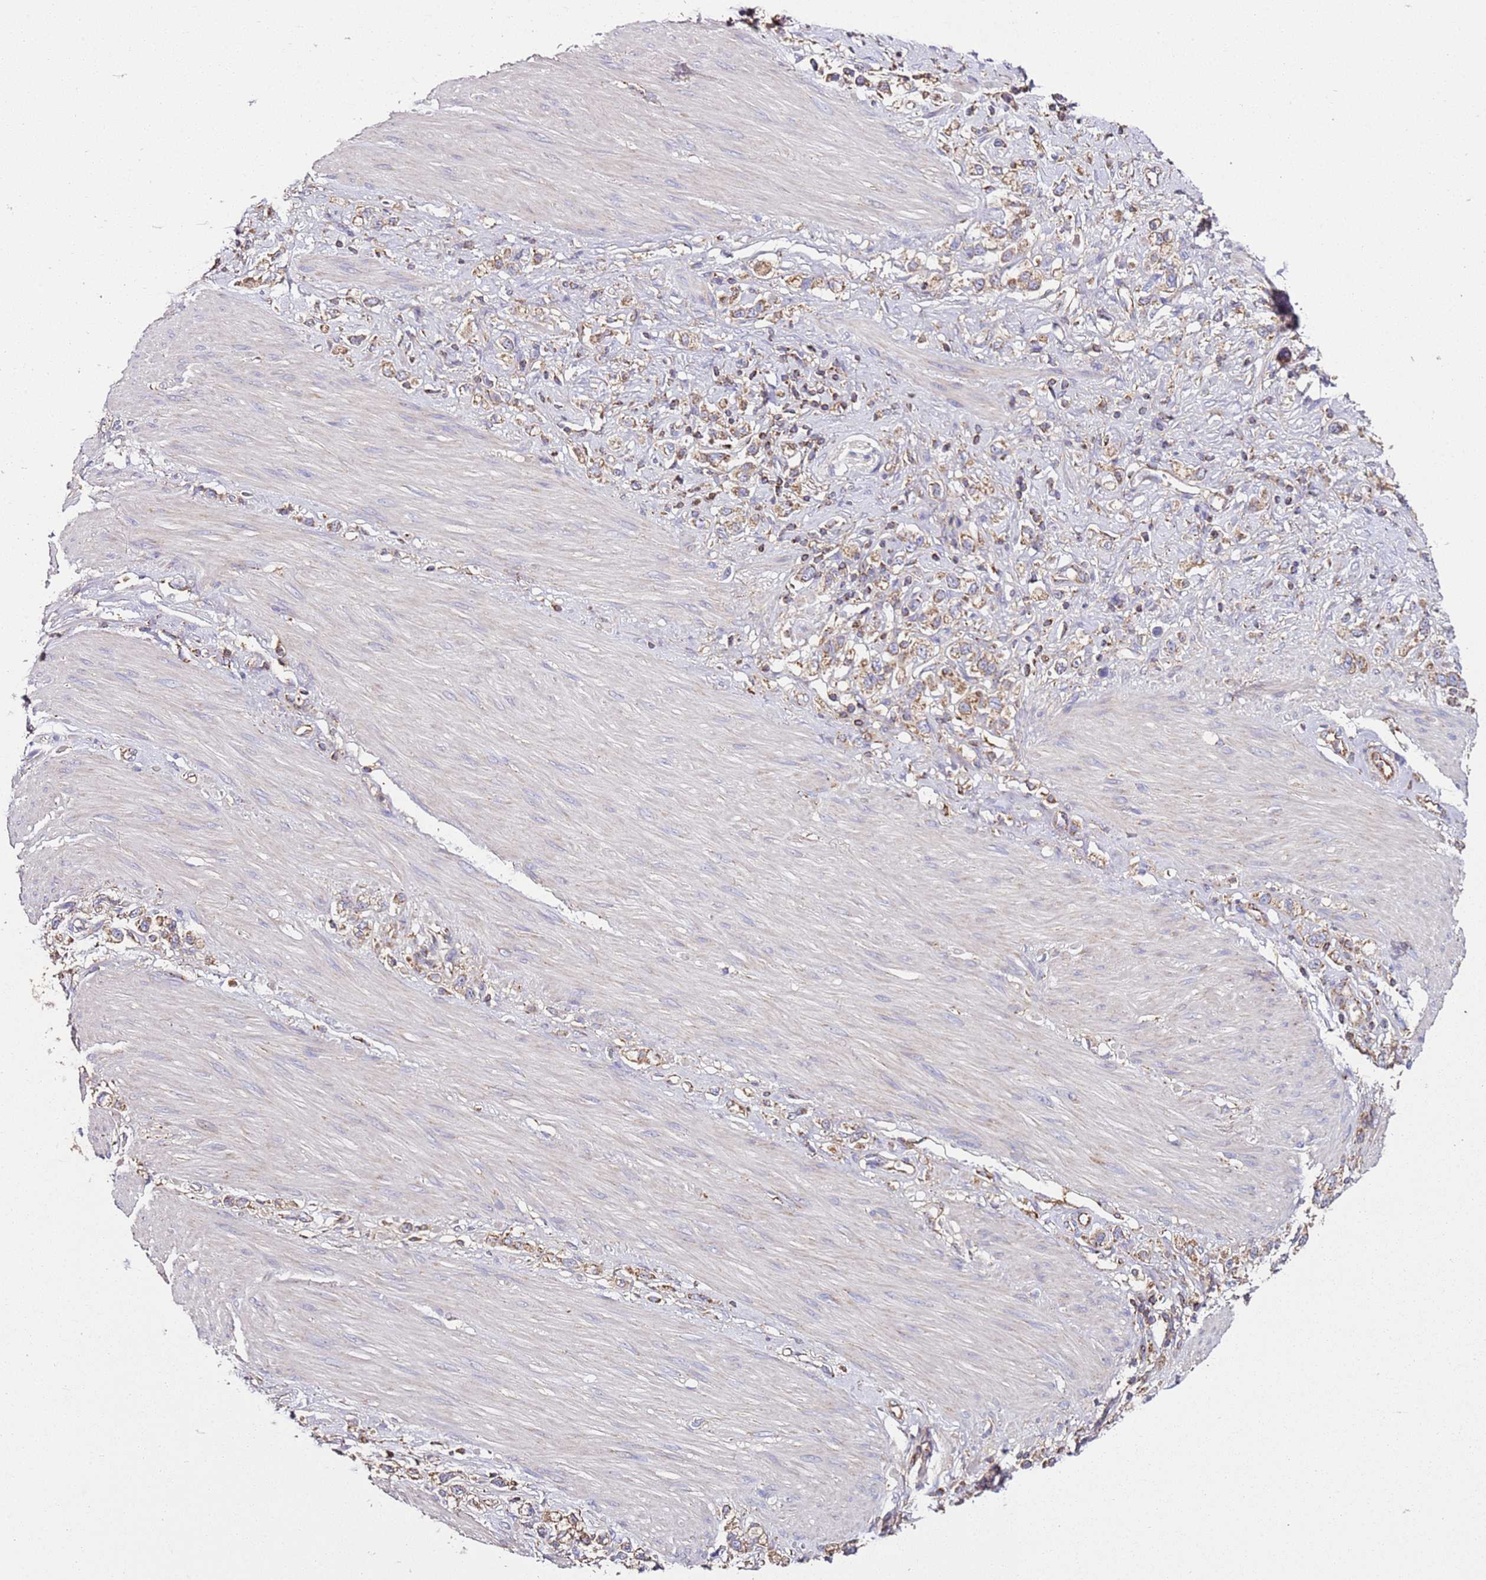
{"staining": {"intensity": "weak", "quantity": ">75%", "location": "cytoplasmic/membranous"}, "tissue": "stomach cancer", "cell_type": "Tumor cells", "image_type": "cancer", "snomed": [{"axis": "morphology", "description": "Adenocarcinoma, NOS"}, {"axis": "topography", "description": "Stomach"}], "caption": "IHC of stomach cancer demonstrates low levels of weak cytoplasmic/membranous staining in about >75% of tumor cells. Immunohistochemistry (ihc) stains the protein of interest in brown and the nuclei are stained blue.", "gene": "RMND5A", "patient": {"sex": "female", "age": 65}}